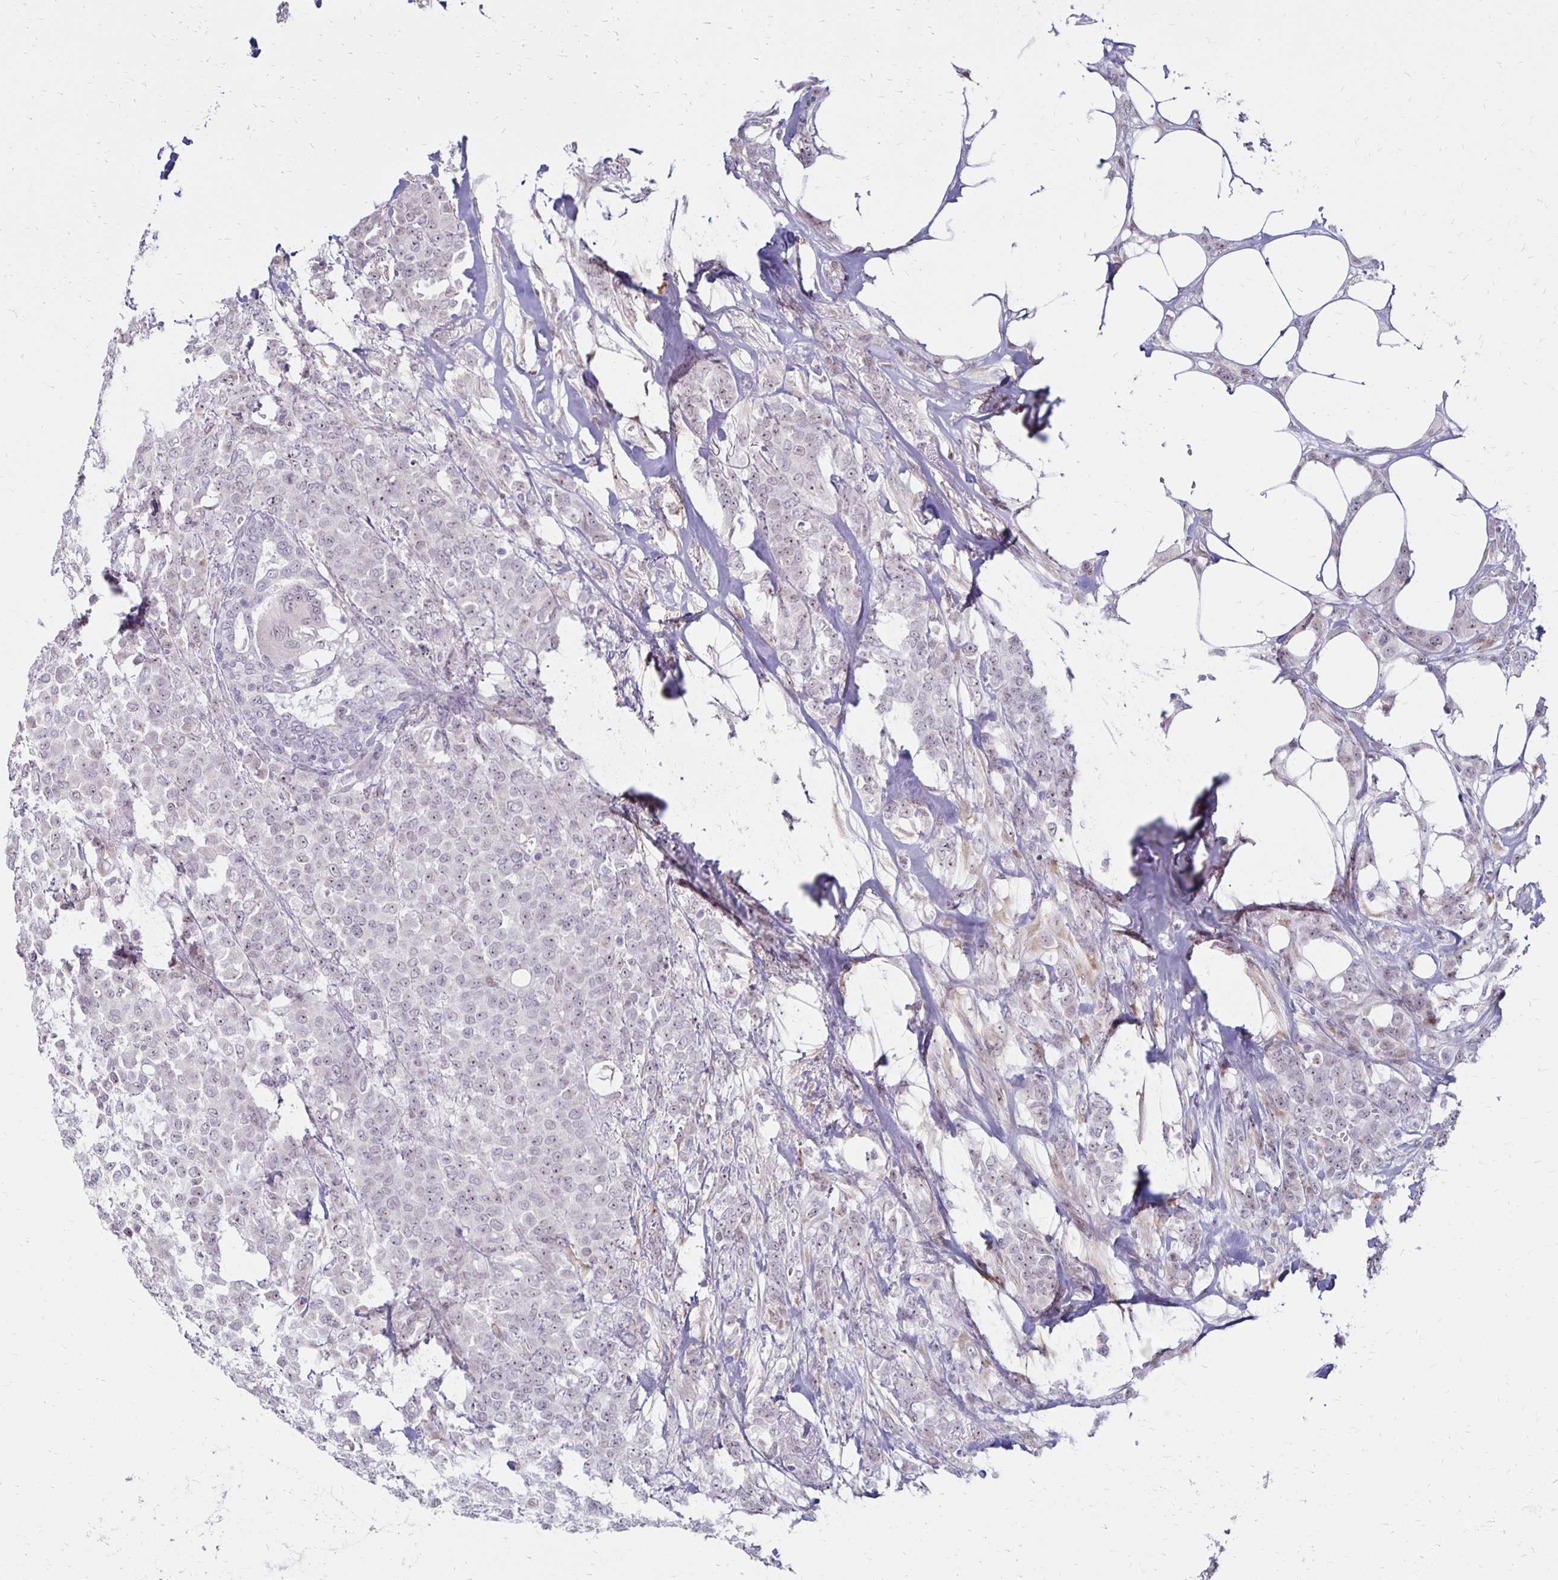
{"staining": {"intensity": "weak", "quantity": "<25%", "location": "nuclear"}, "tissue": "breast cancer", "cell_type": "Tumor cells", "image_type": "cancer", "snomed": [{"axis": "morphology", "description": "Lobular carcinoma"}, {"axis": "topography", "description": "Breast"}], "caption": "Image shows no significant protein positivity in tumor cells of breast cancer. Nuclei are stained in blue.", "gene": "DAGLA", "patient": {"sex": "female", "age": 91}}